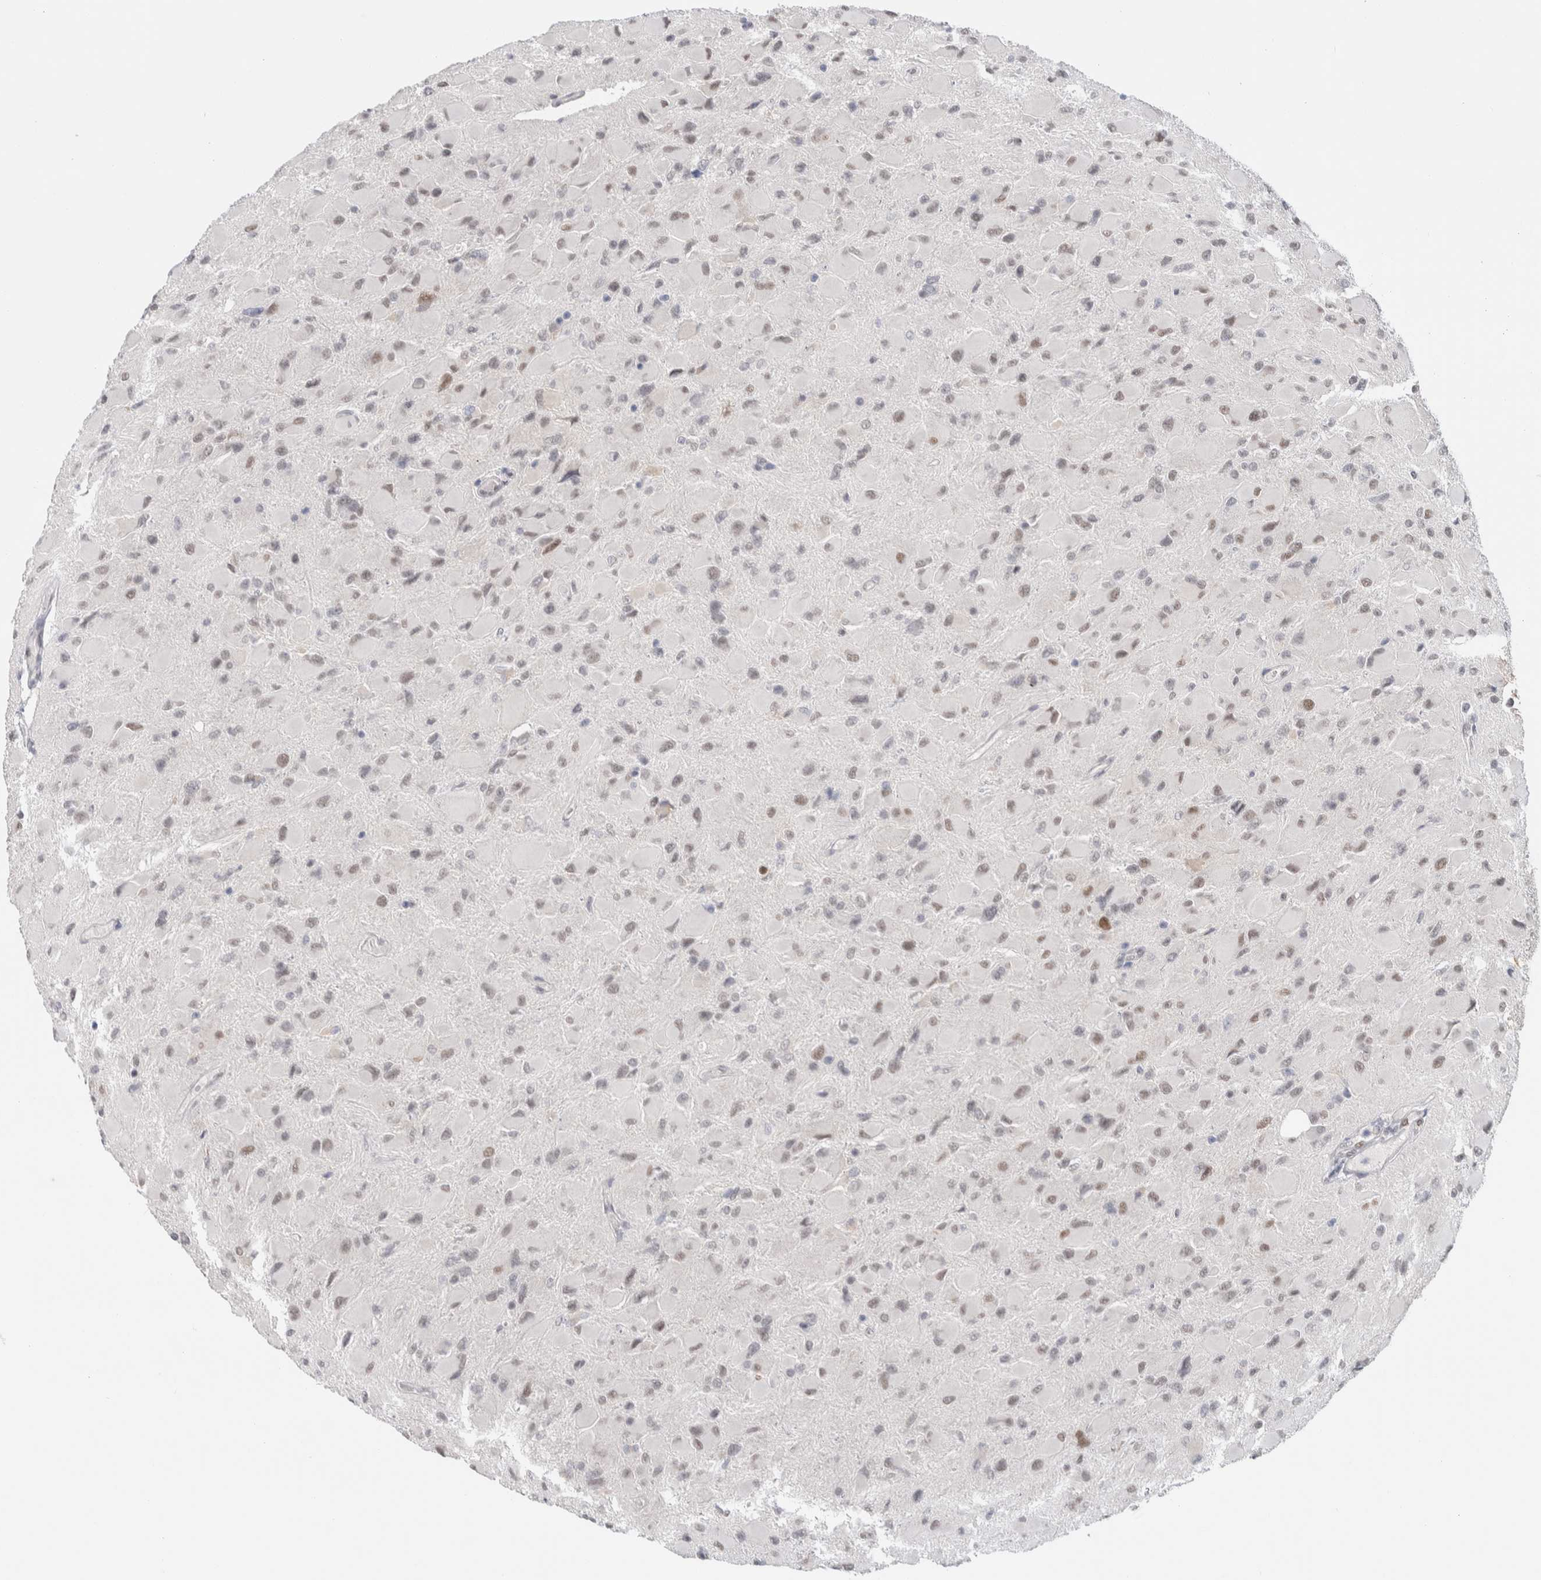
{"staining": {"intensity": "weak", "quantity": "25%-75%", "location": "nuclear"}, "tissue": "glioma", "cell_type": "Tumor cells", "image_type": "cancer", "snomed": [{"axis": "morphology", "description": "Glioma, malignant, High grade"}, {"axis": "topography", "description": "Cerebral cortex"}], "caption": "Approximately 25%-75% of tumor cells in human malignant glioma (high-grade) reveal weak nuclear protein expression as visualized by brown immunohistochemical staining.", "gene": "PRMT1", "patient": {"sex": "female", "age": 36}}